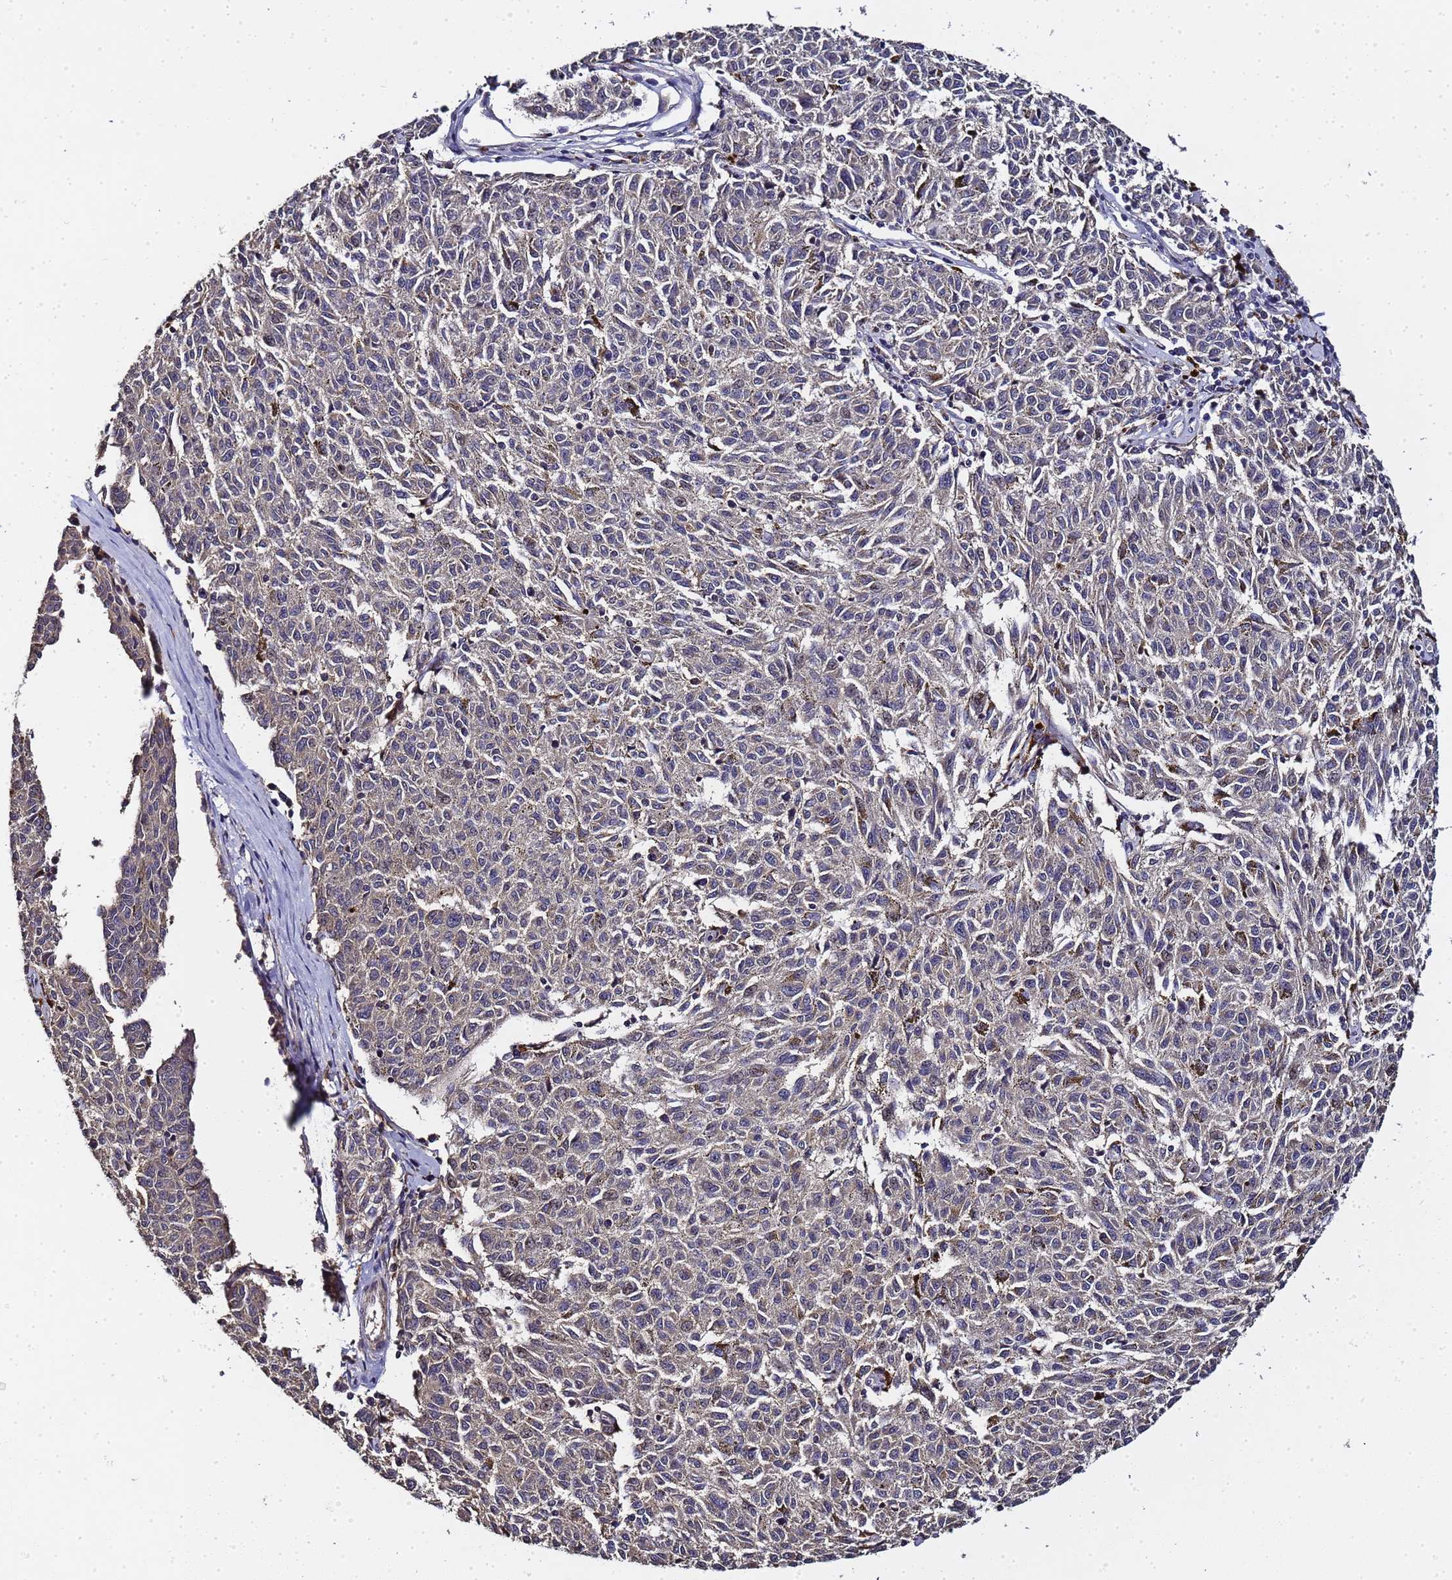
{"staining": {"intensity": "weak", "quantity": "<25%", "location": "nuclear"}, "tissue": "melanoma", "cell_type": "Tumor cells", "image_type": "cancer", "snomed": [{"axis": "morphology", "description": "Malignant melanoma, NOS"}, {"axis": "topography", "description": "Skin"}], "caption": "High magnification brightfield microscopy of melanoma stained with DAB (brown) and counterstained with hematoxylin (blue): tumor cells show no significant expression.", "gene": "LGI4", "patient": {"sex": "female", "age": 72}}